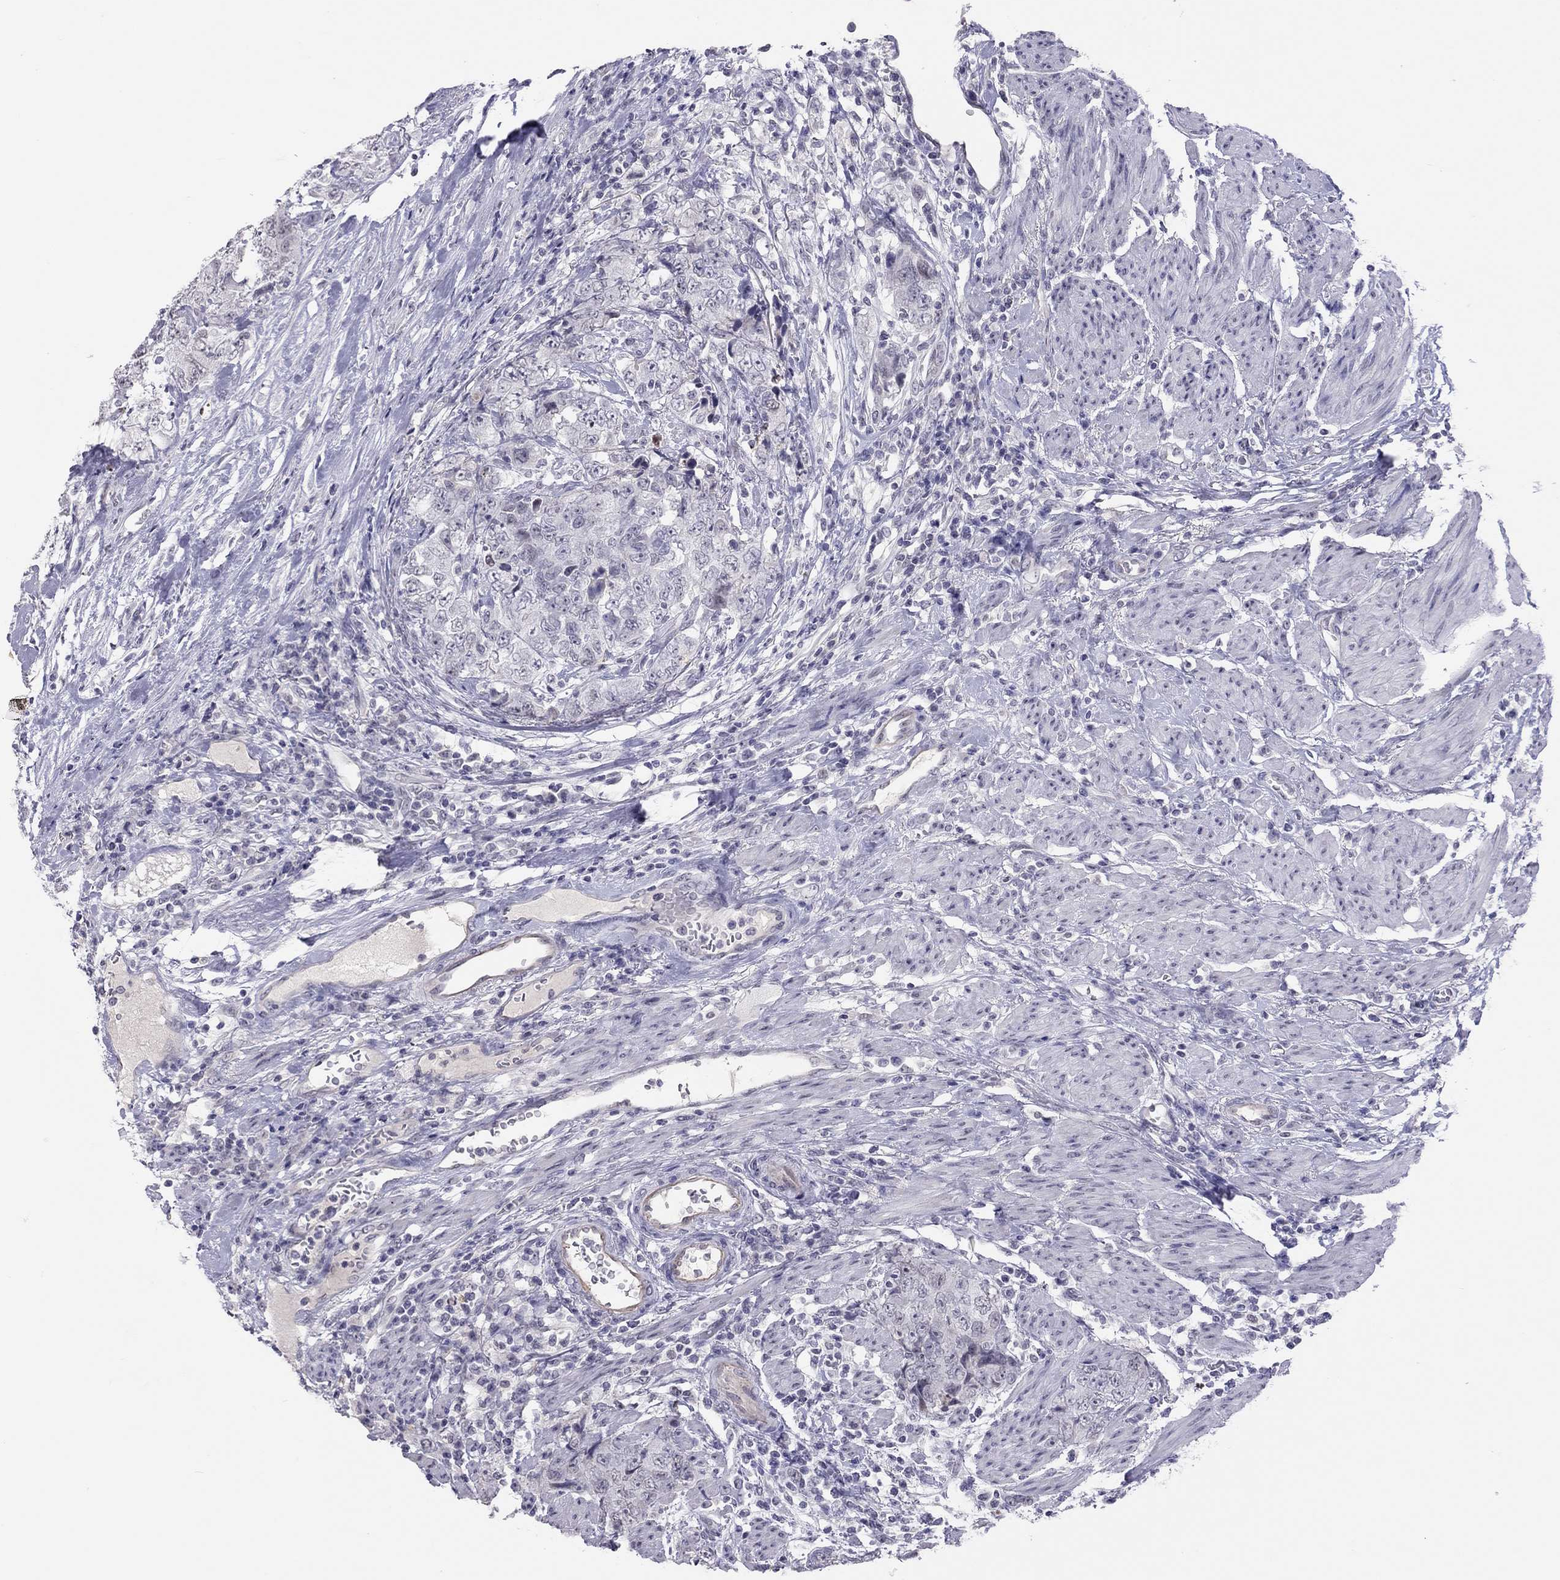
{"staining": {"intensity": "negative", "quantity": "none", "location": "none"}, "tissue": "urothelial cancer", "cell_type": "Tumor cells", "image_type": "cancer", "snomed": [{"axis": "morphology", "description": "Urothelial carcinoma, High grade"}, {"axis": "topography", "description": "Urinary bladder"}], "caption": "Urothelial cancer was stained to show a protein in brown. There is no significant expression in tumor cells.", "gene": "JHY", "patient": {"sex": "female", "age": 78}}